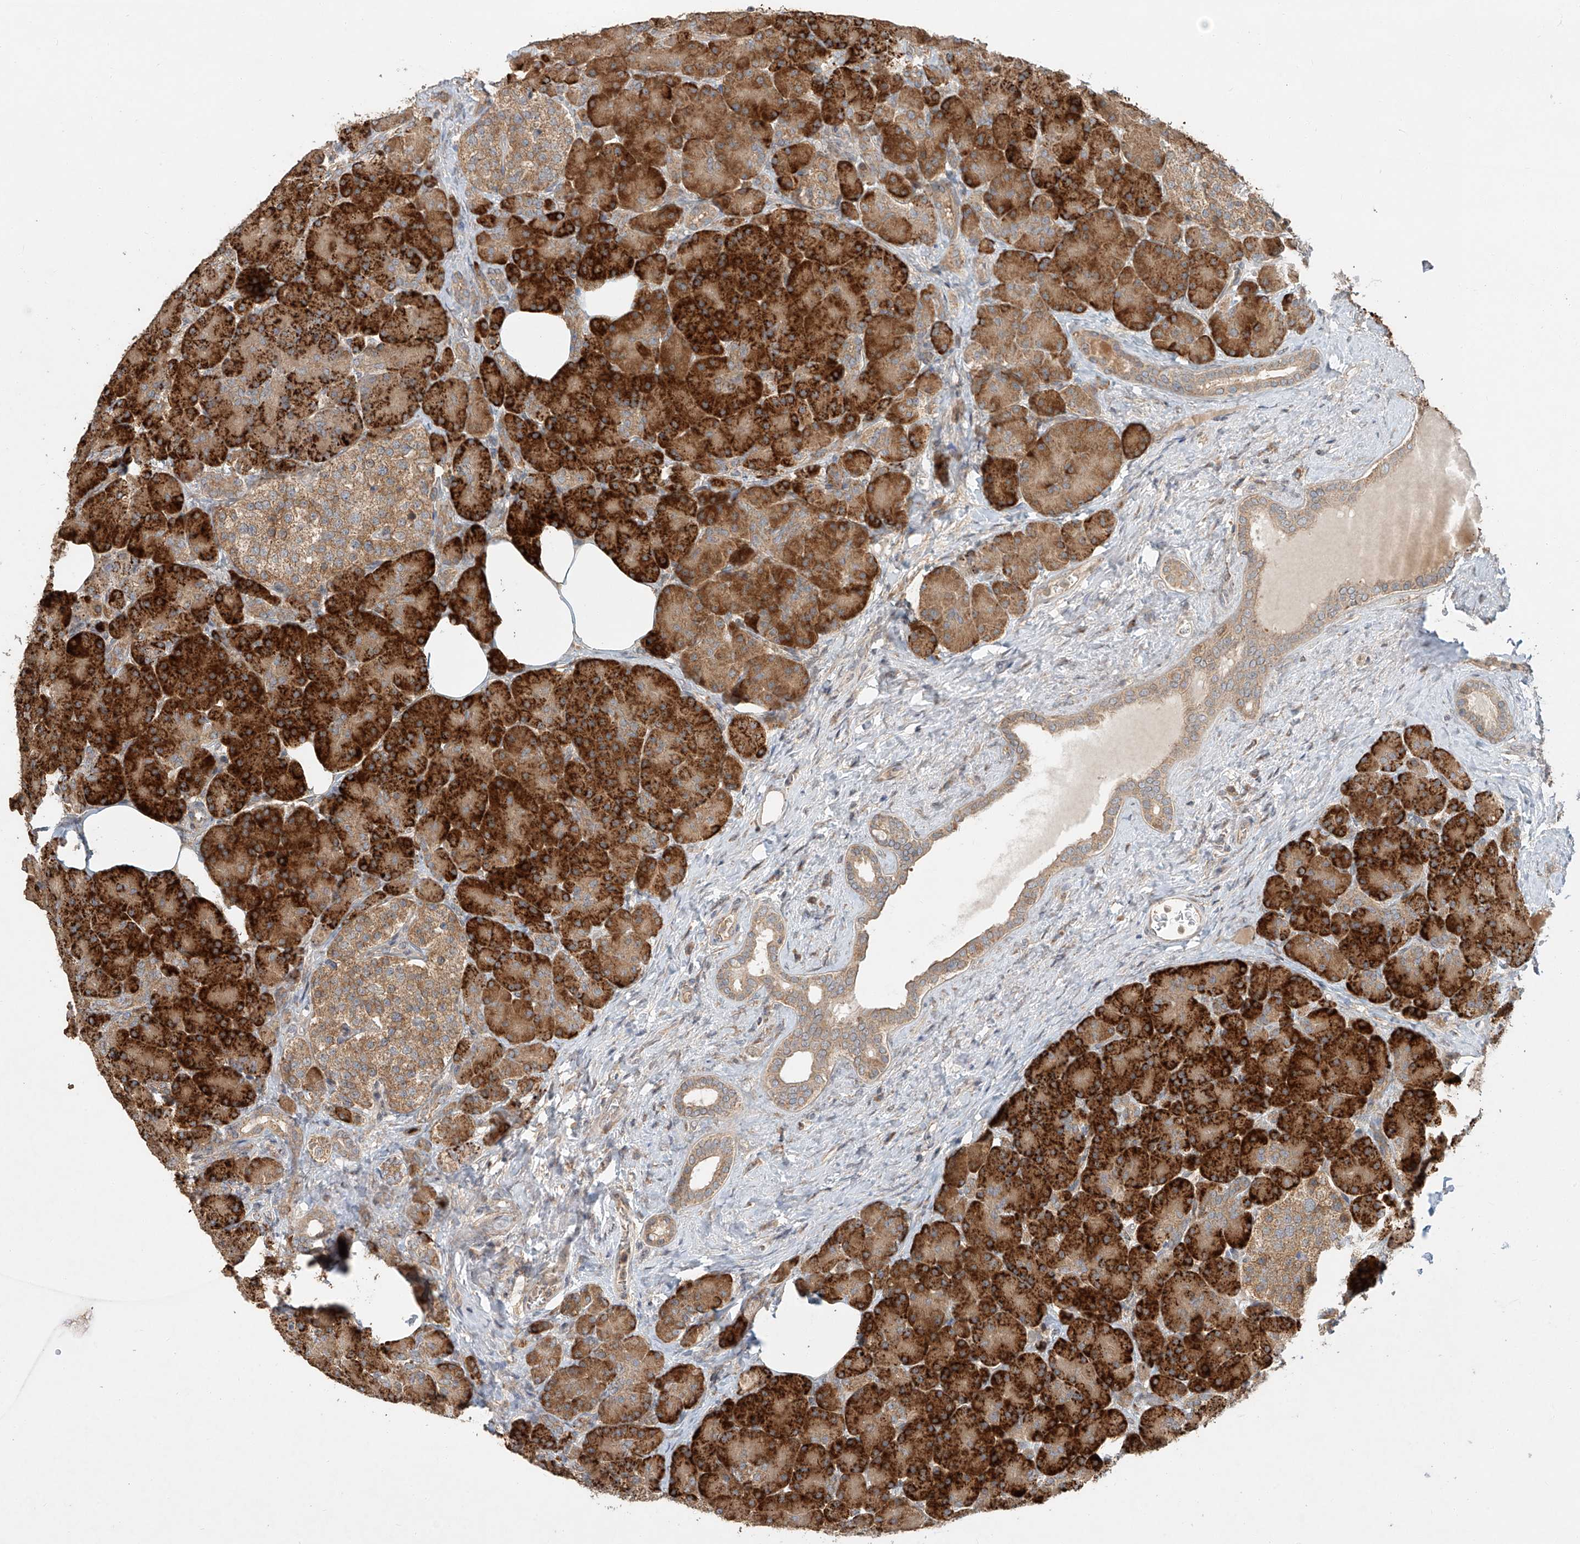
{"staining": {"intensity": "strong", "quantity": ">75%", "location": "cytoplasmic/membranous"}, "tissue": "pancreas", "cell_type": "Exocrine glandular cells", "image_type": "normal", "snomed": [{"axis": "morphology", "description": "Normal tissue, NOS"}, {"axis": "topography", "description": "Pancreas"}], "caption": "This micrograph demonstrates immunohistochemistry (IHC) staining of normal human pancreas, with high strong cytoplasmic/membranous staining in approximately >75% of exocrine glandular cells.", "gene": "TMEM61", "patient": {"sex": "female", "age": 43}}